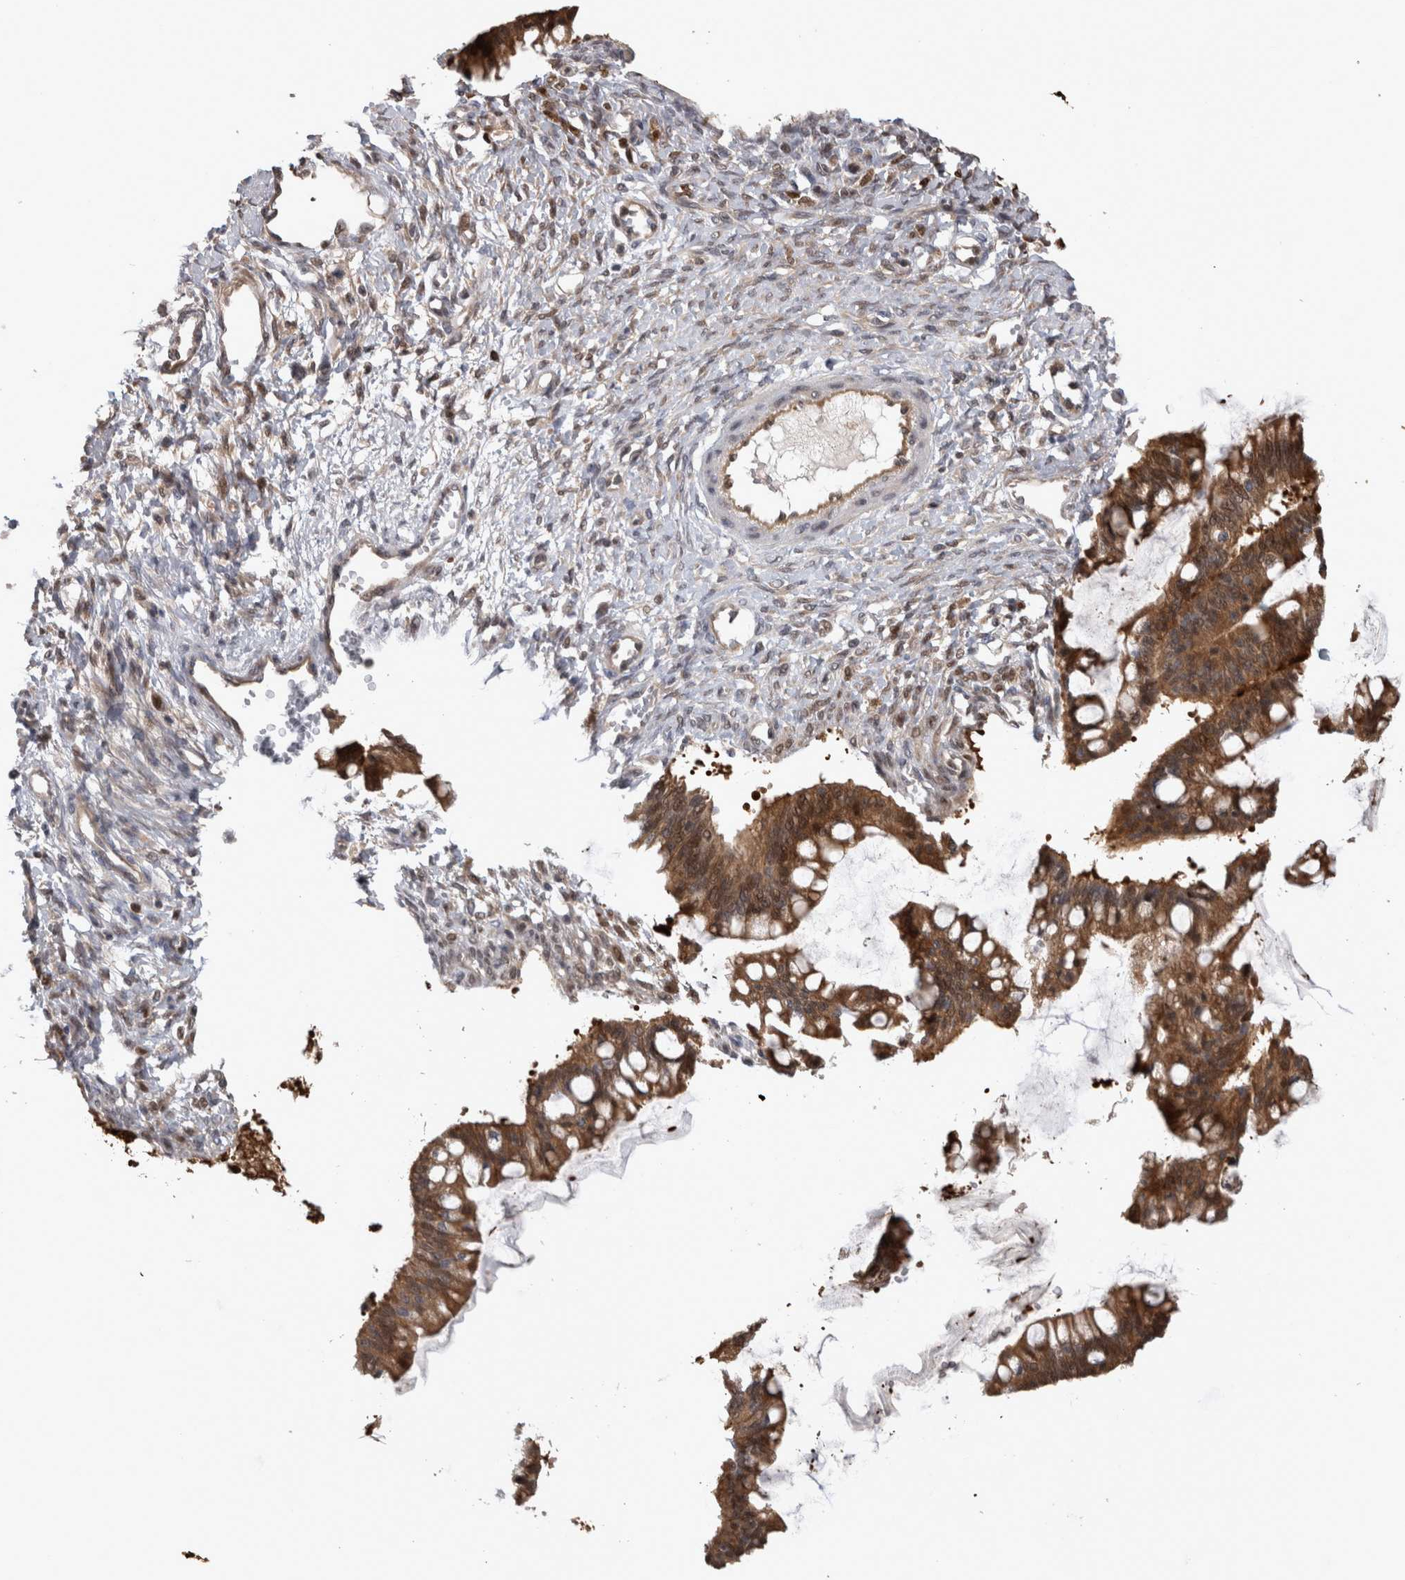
{"staining": {"intensity": "strong", "quantity": ">75%", "location": "cytoplasmic/membranous"}, "tissue": "ovarian cancer", "cell_type": "Tumor cells", "image_type": "cancer", "snomed": [{"axis": "morphology", "description": "Cystadenocarcinoma, mucinous, NOS"}, {"axis": "topography", "description": "Ovary"}], "caption": "Mucinous cystadenocarcinoma (ovarian) stained with DAB IHC demonstrates high levels of strong cytoplasmic/membranous positivity in approximately >75% of tumor cells.", "gene": "USH1G", "patient": {"sex": "female", "age": 73}}